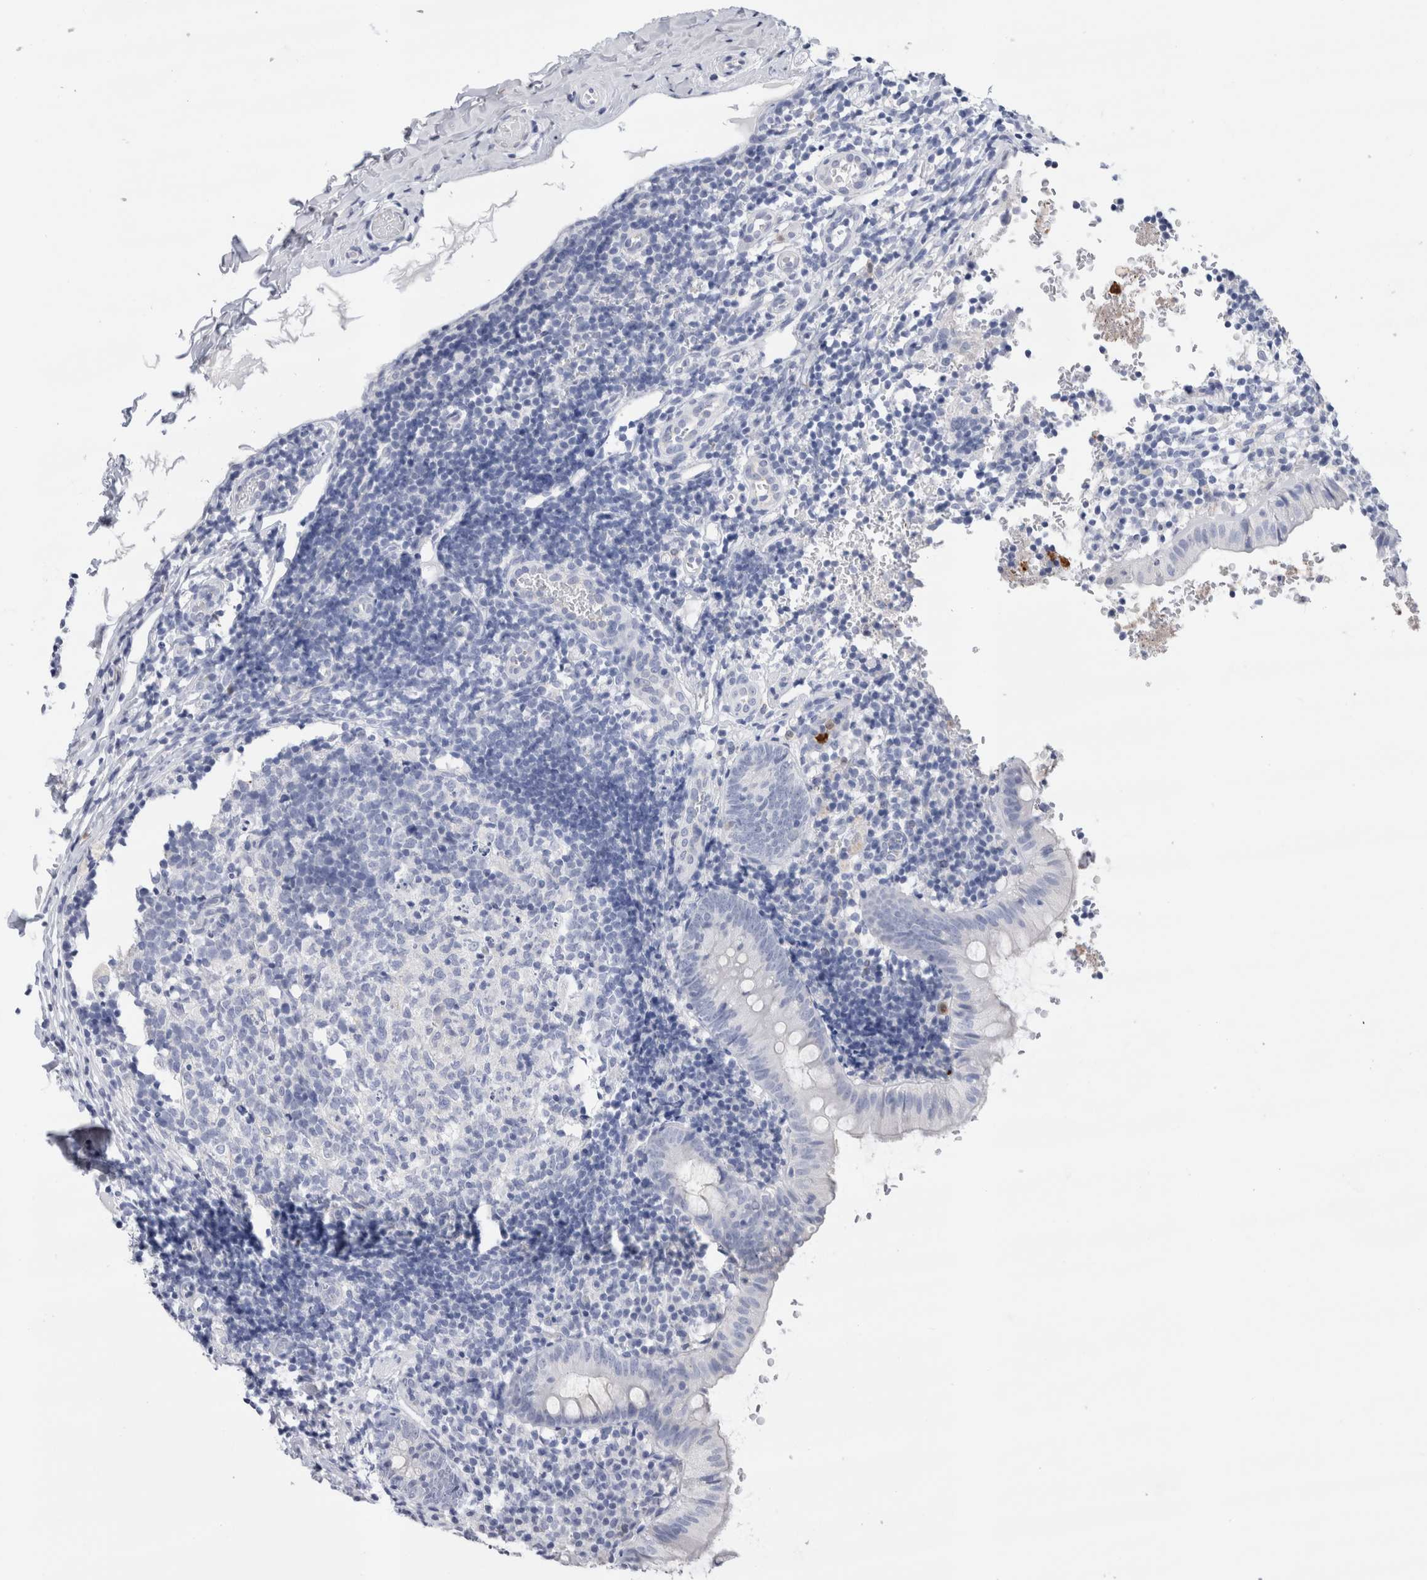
{"staining": {"intensity": "negative", "quantity": "none", "location": "none"}, "tissue": "appendix", "cell_type": "Glandular cells", "image_type": "normal", "snomed": [{"axis": "morphology", "description": "Normal tissue, NOS"}, {"axis": "topography", "description": "Appendix"}], "caption": "Appendix was stained to show a protein in brown. There is no significant positivity in glandular cells. The staining was performed using DAB to visualize the protein expression in brown, while the nuclei were stained in blue with hematoxylin (Magnification: 20x).", "gene": "SLC10A5", "patient": {"sex": "male", "age": 8}}